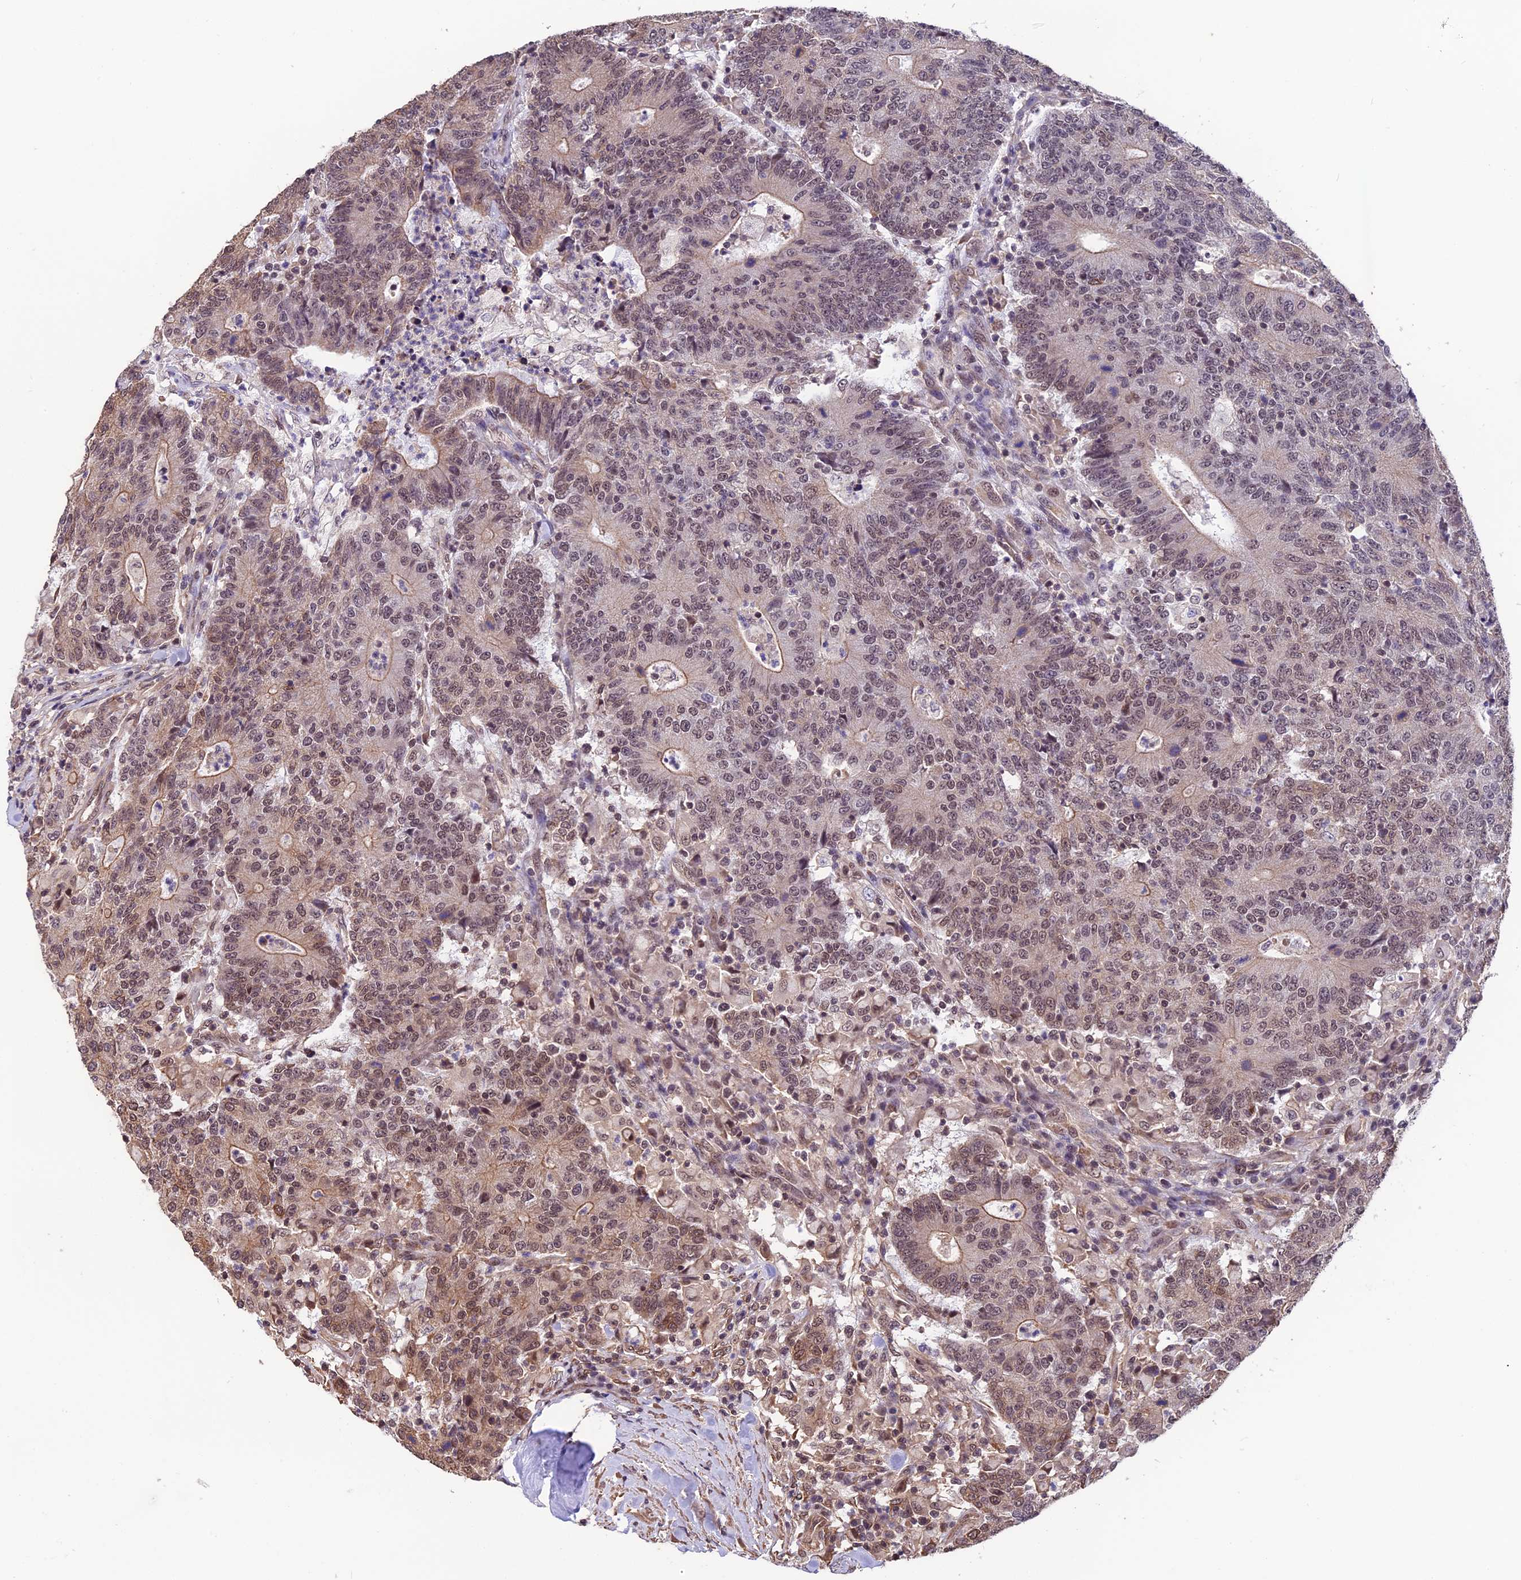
{"staining": {"intensity": "moderate", "quantity": ">75%", "location": "cytoplasmic/membranous,nuclear"}, "tissue": "colorectal cancer", "cell_type": "Tumor cells", "image_type": "cancer", "snomed": [{"axis": "morphology", "description": "Adenocarcinoma, NOS"}, {"axis": "topography", "description": "Colon"}], "caption": "Protein expression analysis of human colorectal adenocarcinoma reveals moderate cytoplasmic/membranous and nuclear expression in approximately >75% of tumor cells.", "gene": "ZC3H4", "patient": {"sex": "female", "age": 75}}